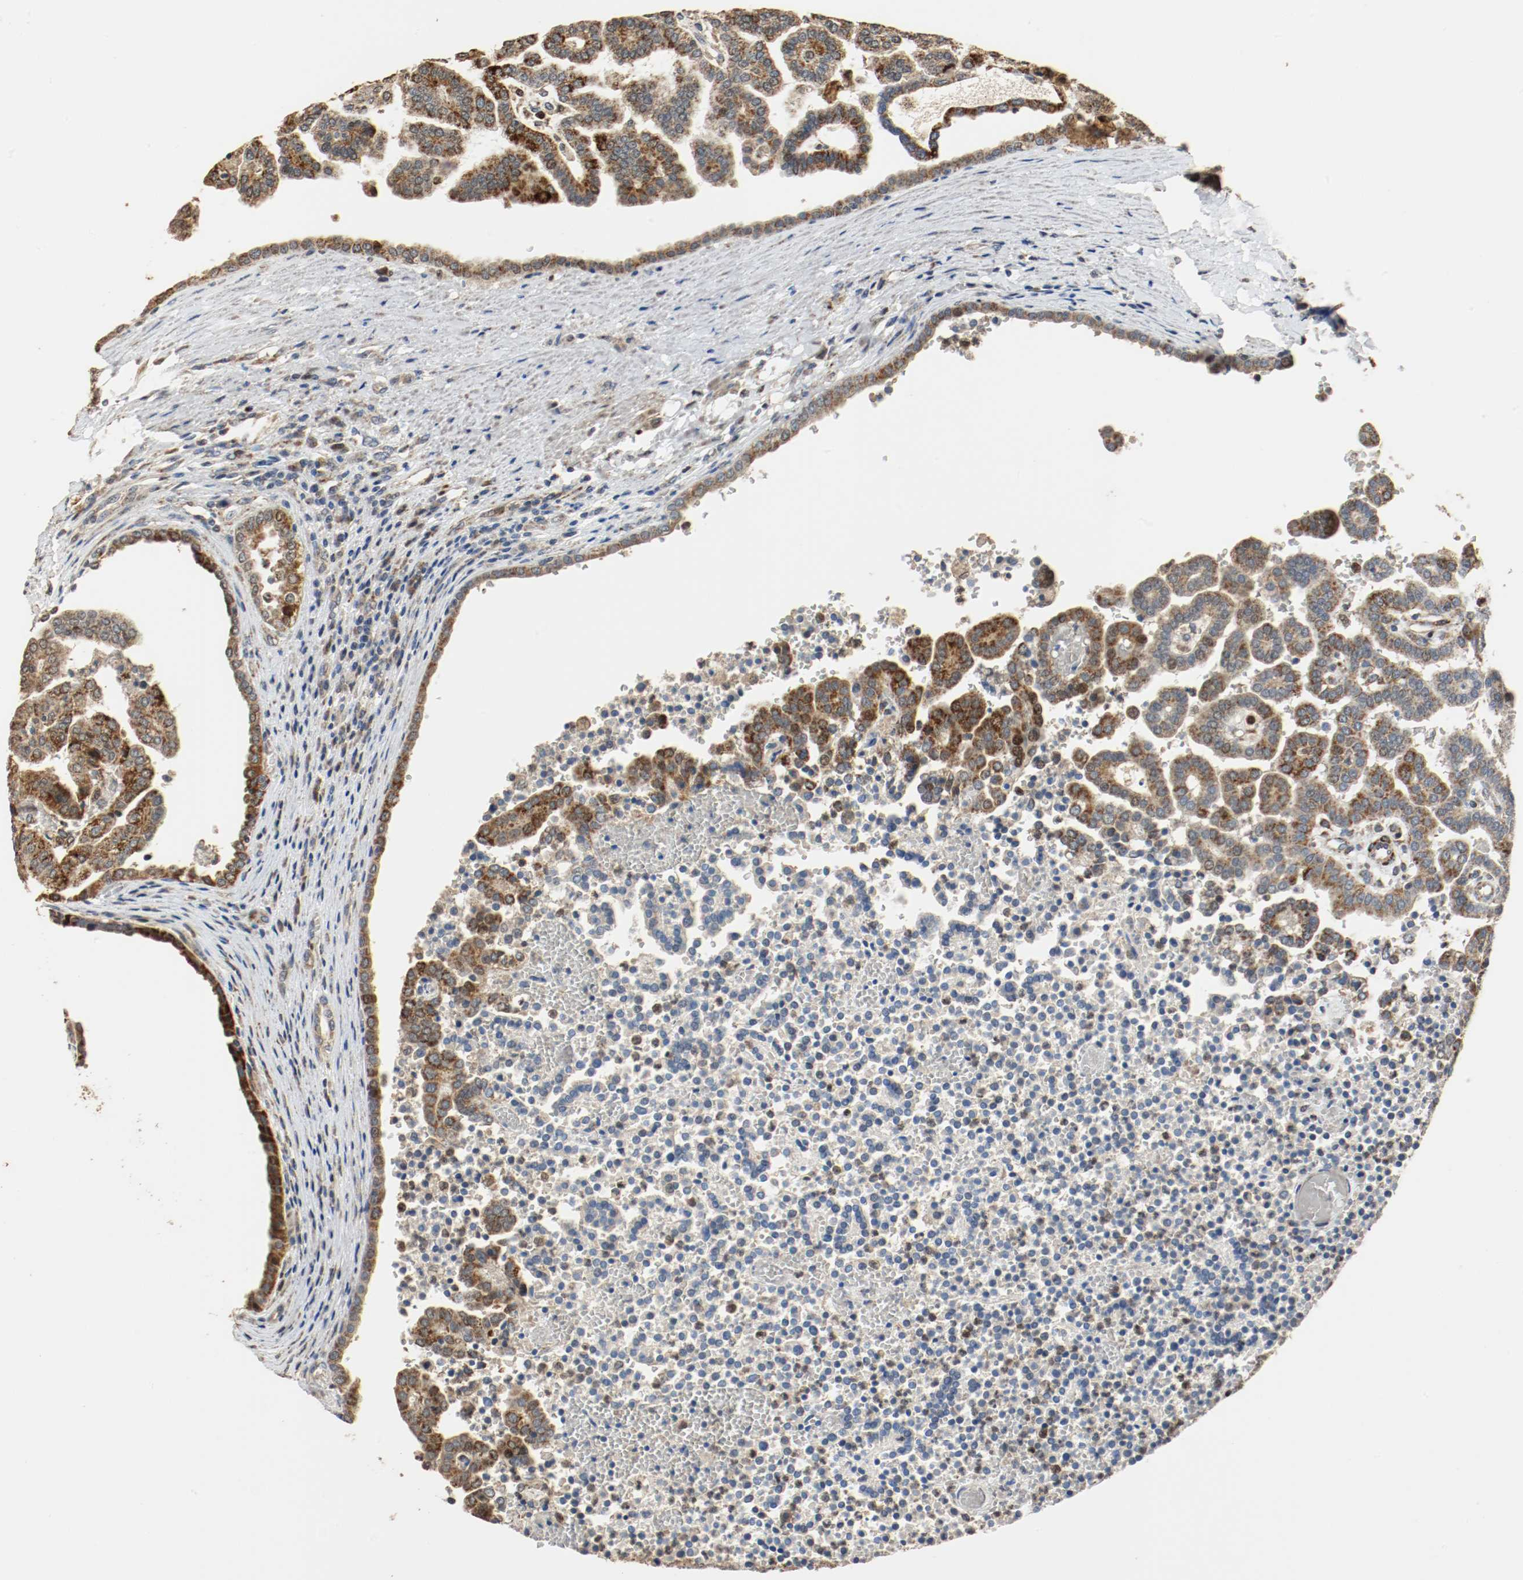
{"staining": {"intensity": "strong", "quantity": ">75%", "location": "cytoplasmic/membranous"}, "tissue": "renal cancer", "cell_type": "Tumor cells", "image_type": "cancer", "snomed": [{"axis": "morphology", "description": "Adenocarcinoma, NOS"}, {"axis": "topography", "description": "Kidney"}], "caption": "Renal adenocarcinoma stained with a brown dye demonstrates strong cytoplasmic/membranous positive staining in approximately >75% of tumor cells.", "gene": "ALDH4A1", "patient": {"sex": "male", "age": 61}}